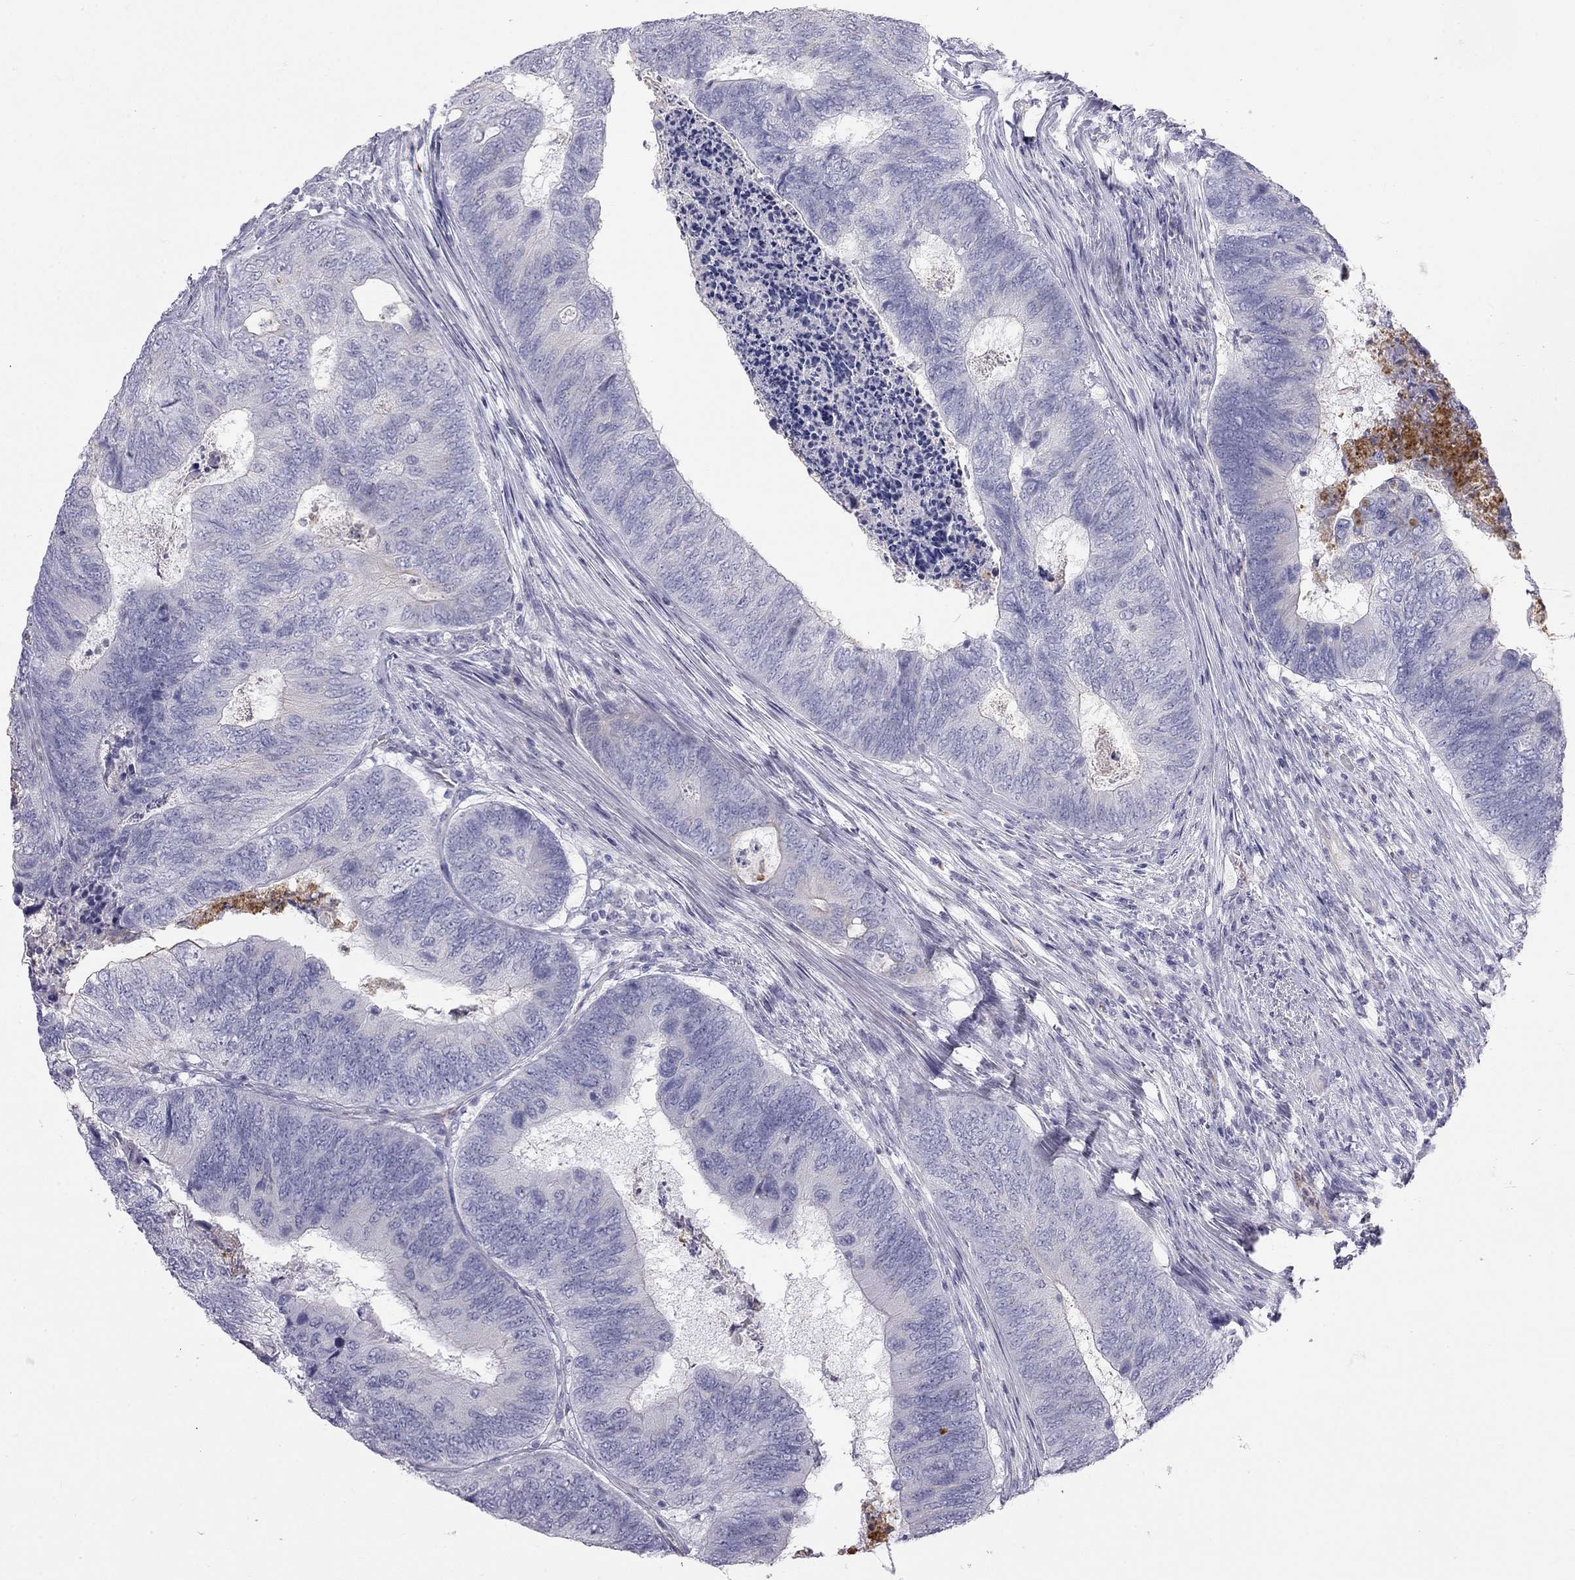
{"staining": {"intensity": "negative", "quantity": "none", "location": "none"}, "tissue": "colorectal cancer", "cell_type": "Tumor cells", "image_type": "cancer", "snomed": [{"axis": "morphology", "description": "Adenocarcinoma, NOS"}, {"axis": "topography", "description": "Colon"}], "caption": "The histopathology image shows no staining of tumor cells in adenocarcinoma (colorectal). (Brightfield microscopy of DAB (3,3'-diaminobenzidine) immunohistochemistry (IHC) at high magnification).", "gene": "TDRD6", "patient": {"sex": "female", "age": 67}}